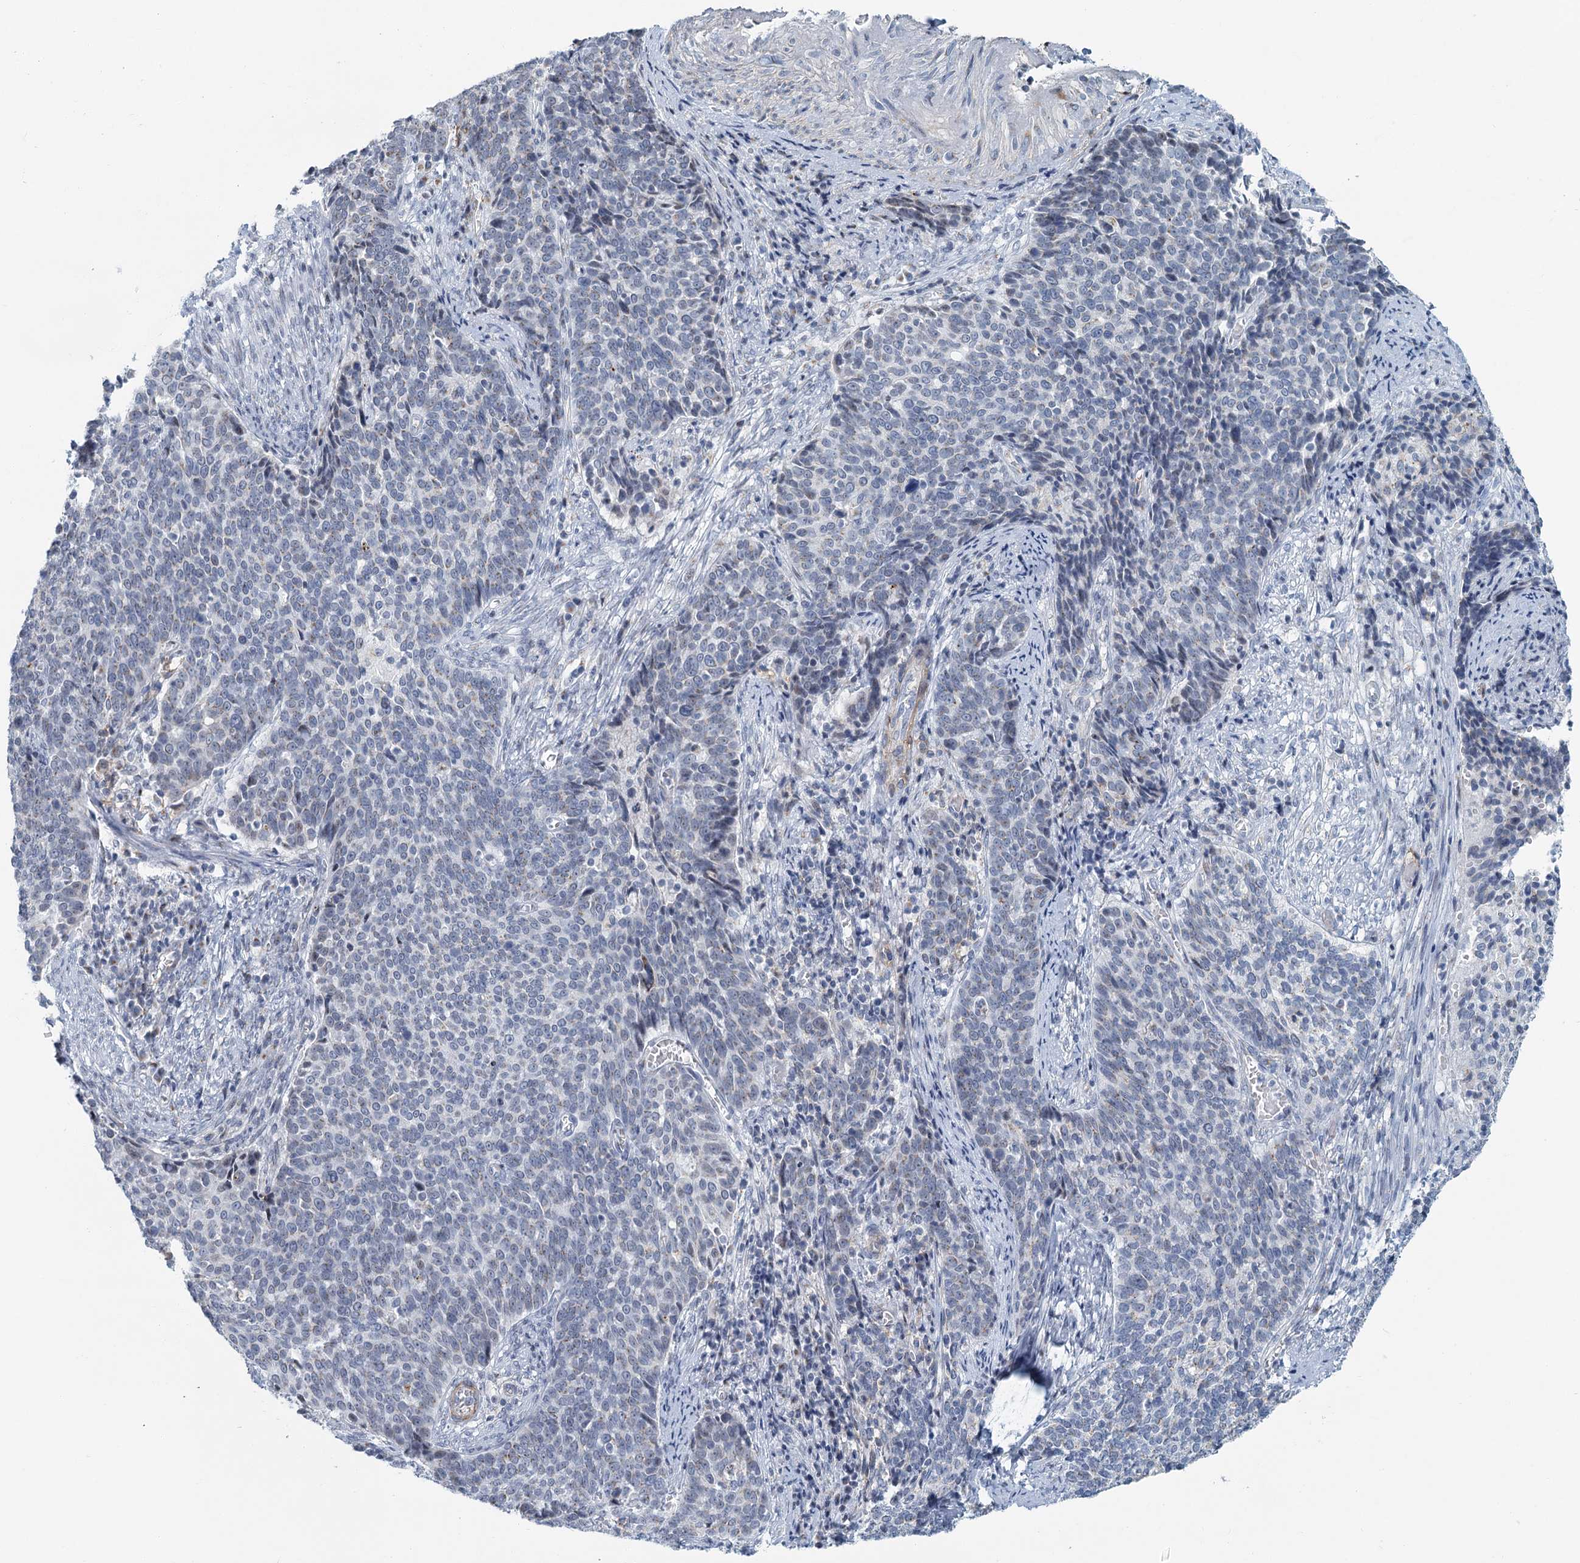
{"staining": {"intensity": "negative", "quantity": "none", "location": "none"}, "tissue": "cervical cancer", "cell_type": "Tumor cells", "image_type": "cancer", "snomed": [{"axis": "morphology", "description": "Squamous cell carcinoma, NOS"}, {"axis": "topography", "description": "Cervix"}], "caption": "Tumor cells are negative for protein expression in human cervical squamous cell carcinoma.", "gene": "ZNF527", "patient": {"sex": "female", "age": 39}}